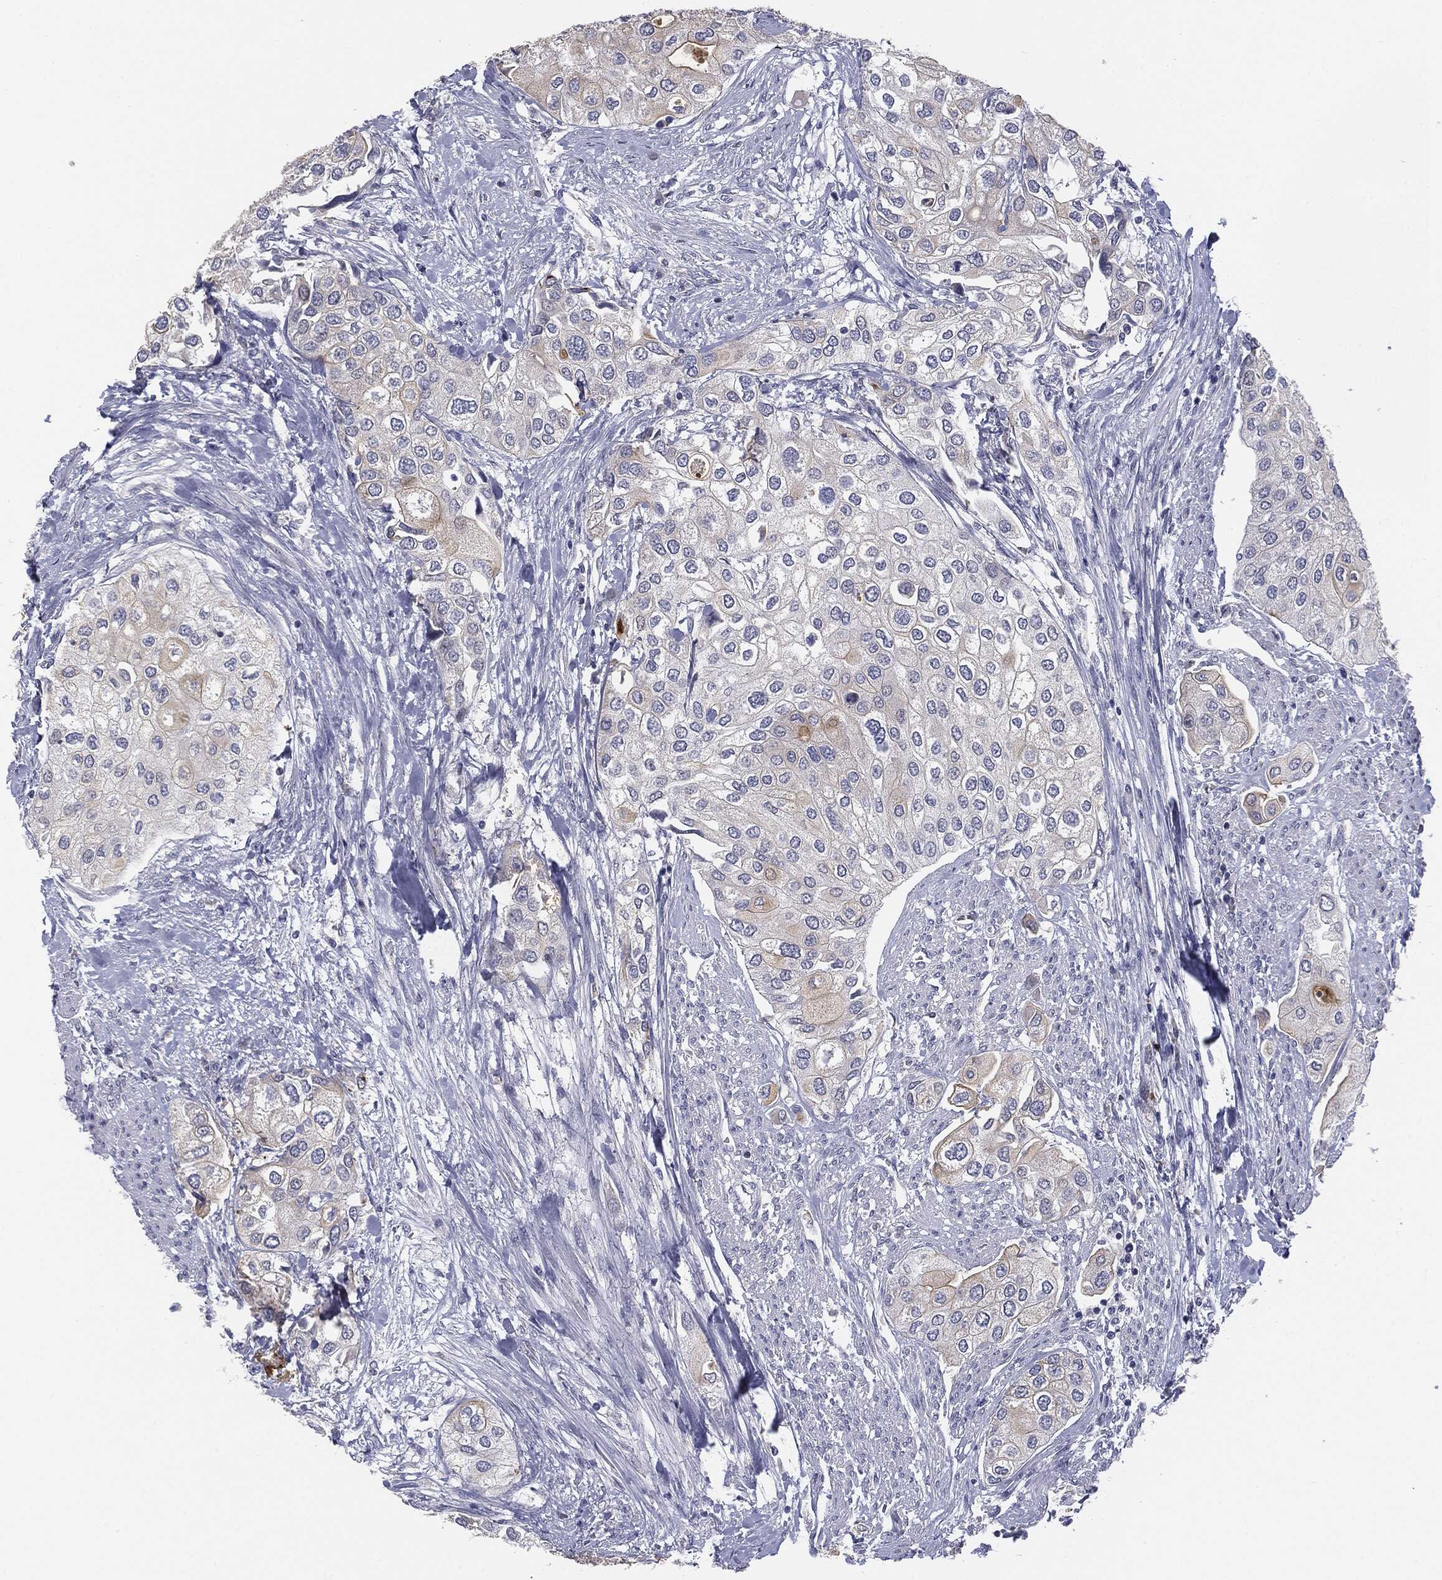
{"staining": {"intensity": "strong", "quantity": "<25%", "location": "cytoplasmic/membranous"}, "tissue": "urothelial cancer", "cell_type": "Tumor cells", "image_type": "cancer", "snomed": [{"axis": "morphology", "description": "Urothelial carcinoma, High grade"}, {"axis": "topography", "description": "Urinary bladder"}], "caption": "Protein analysis of urothelial cancer tissue reveals strong cytoplasmic/membranous expression in about <25% of tumor cells.", "gene": "MUC1", "patient": {"sex": "male", "age": 64}}